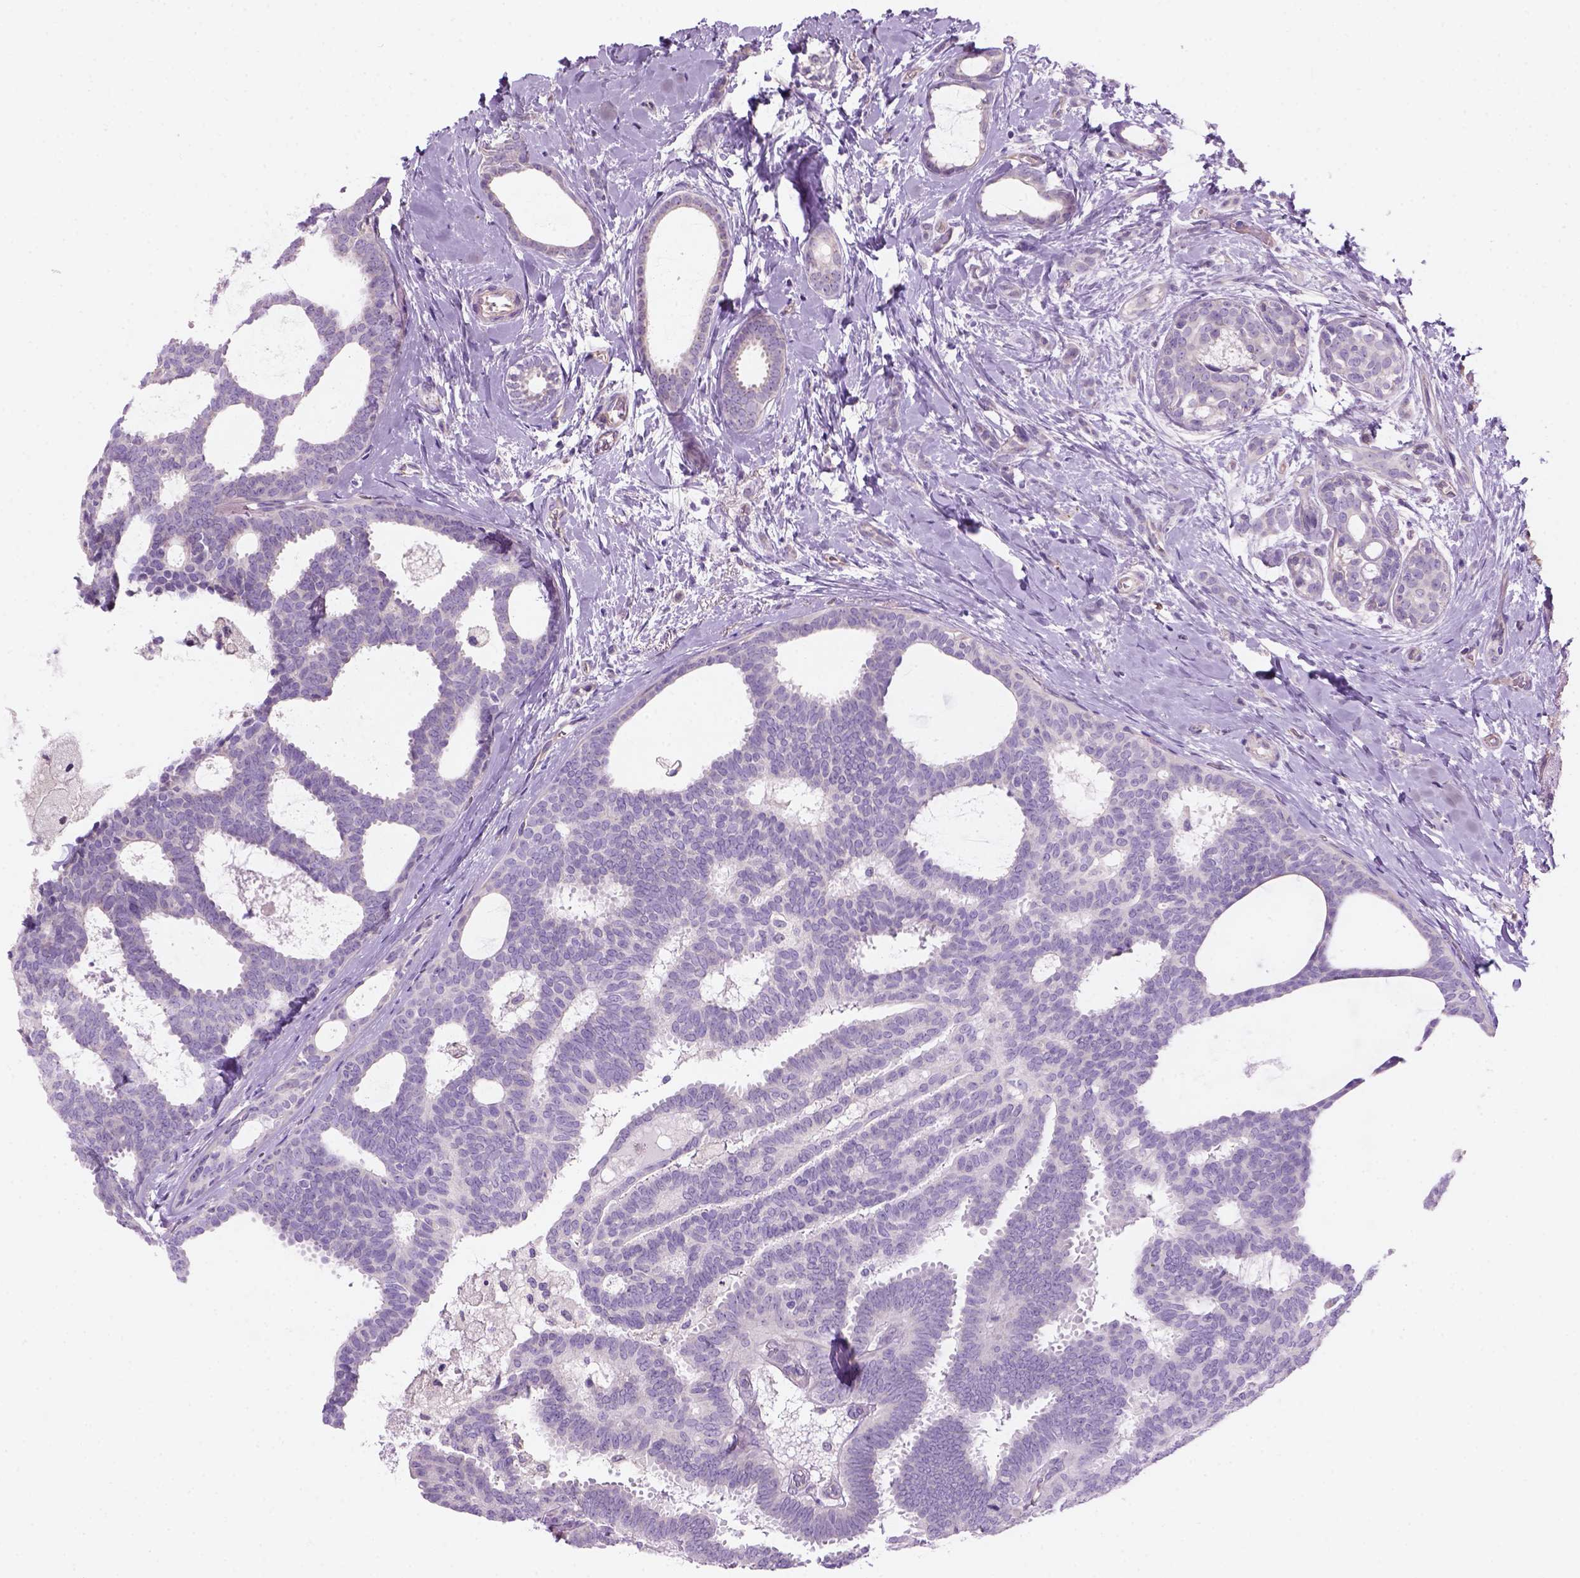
{"staining": {"intensity": "negative", "quantity": "none", "location": "none"}, "tissue": "breast cancer", "cell_type": "Tumor cells", "image_type": "cancer", "snomed": [{"axis": "morphology", "description": "Intraductal carcinoma, in situ"}, {"axis": "morphology", "description": "Duct carcinoma"}, {"axis": "morphology", "description": "Lobular carcinoma, in situ"}, {"axis": "topography", "description": "Breast"}], "caption": "Protein analysis of breast intraductal carcinoma,  in situ shows no significant expression in tumor cells.", "gene": "CD84", "patient": {"sex": "female", "age": 44}}